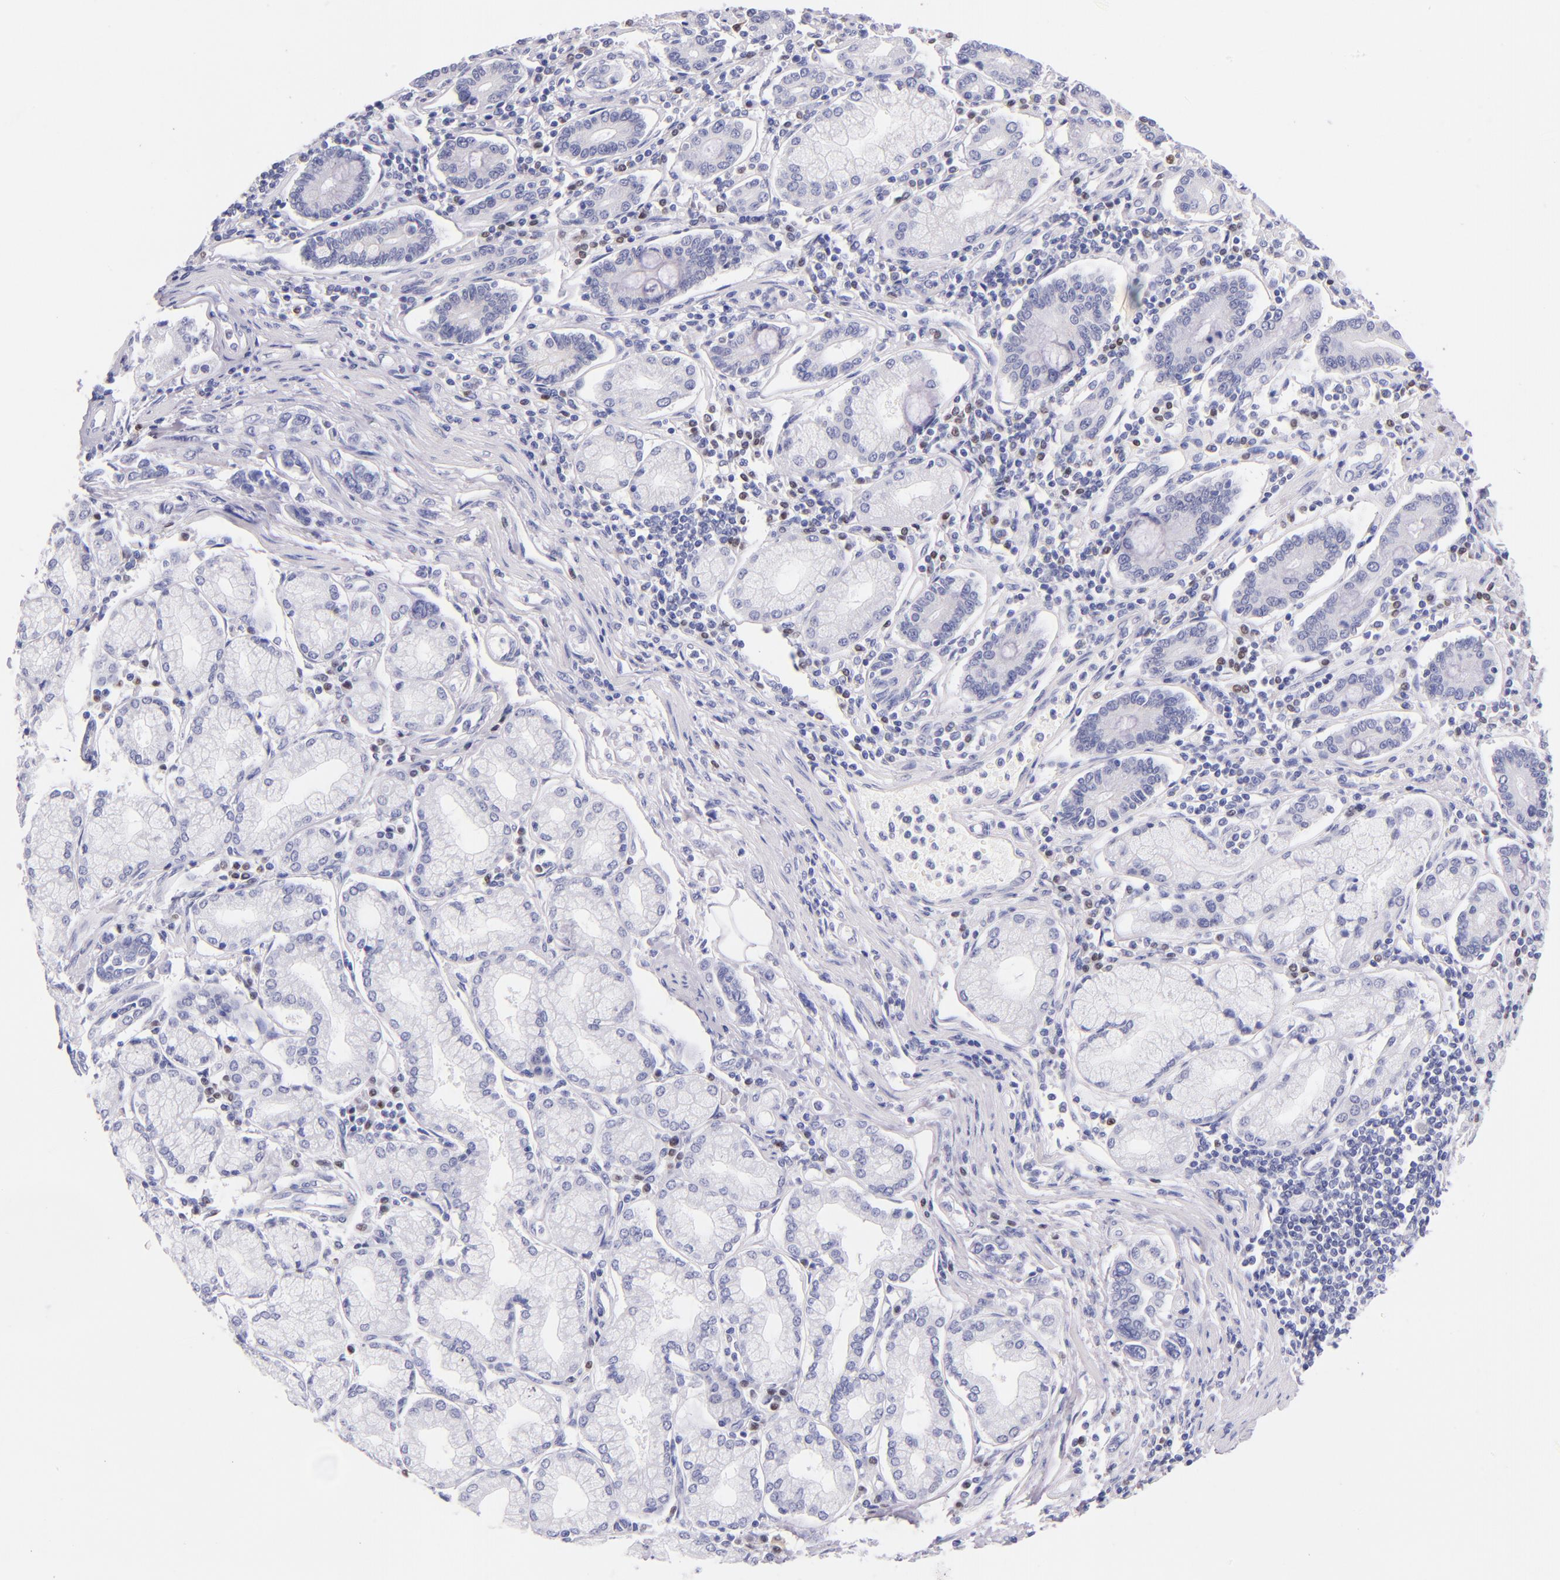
{"staining": {"intensity": "negative", "quantity": "none", "location": "none"}, "tissue": "pancreatic cancer", "cell_type": "Tumor cells", "image_type": "cancer", "snomed": [{"axis": "morphology", "description": "Adenocarcinoma, NOS"}, {"axis": "topography", "description": "Pancreas"}], "caption": "Immunohistochemistry histopathology image of human pancreatic adenocarcinoma stained for a protein (brown), which exhibits no positivity in tumor cells.", "gene": "IRF4", "patient": {"sex": "female", "age": 57}}